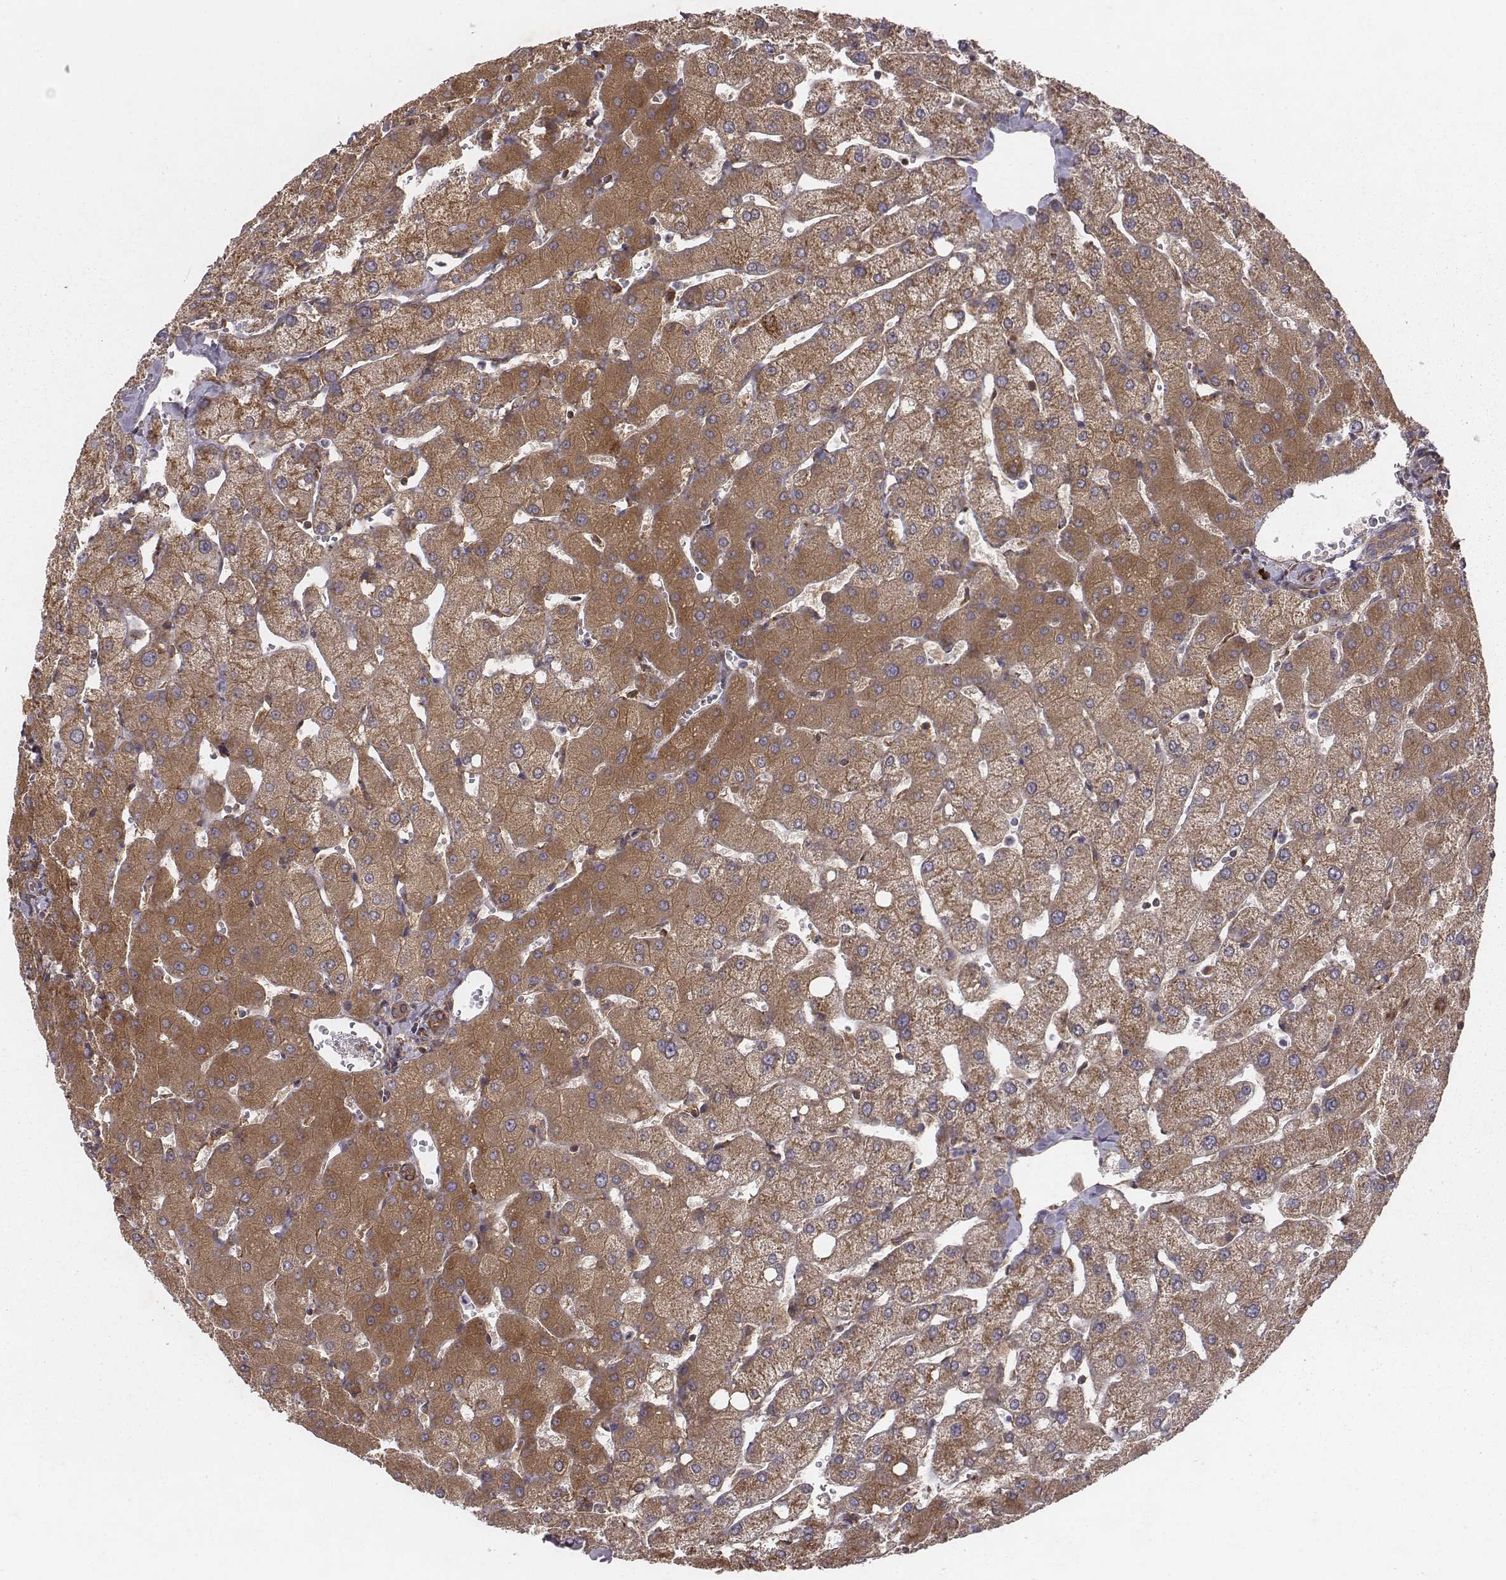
{"staining": {"intensity": "strong", "quantity": "<25%", "location": "cytoplasmic/membranous"}, "tissue": "liver", "cell_type": "Cholangiocytes", "image_type": "normal", "snomed": [{"axis": "morphology", "description": "Normal tissue, NOS"}, {"axis": "topography", "description": "Liver"}], "caption": "Immunohistochemical staining of benign liver displays medium levels of strong cytoplasmic/membranous positivity in approximately <25% of cholangiocytes.", "gene": "TXLNA", "patient": {"sex": "female", "age": 54}}